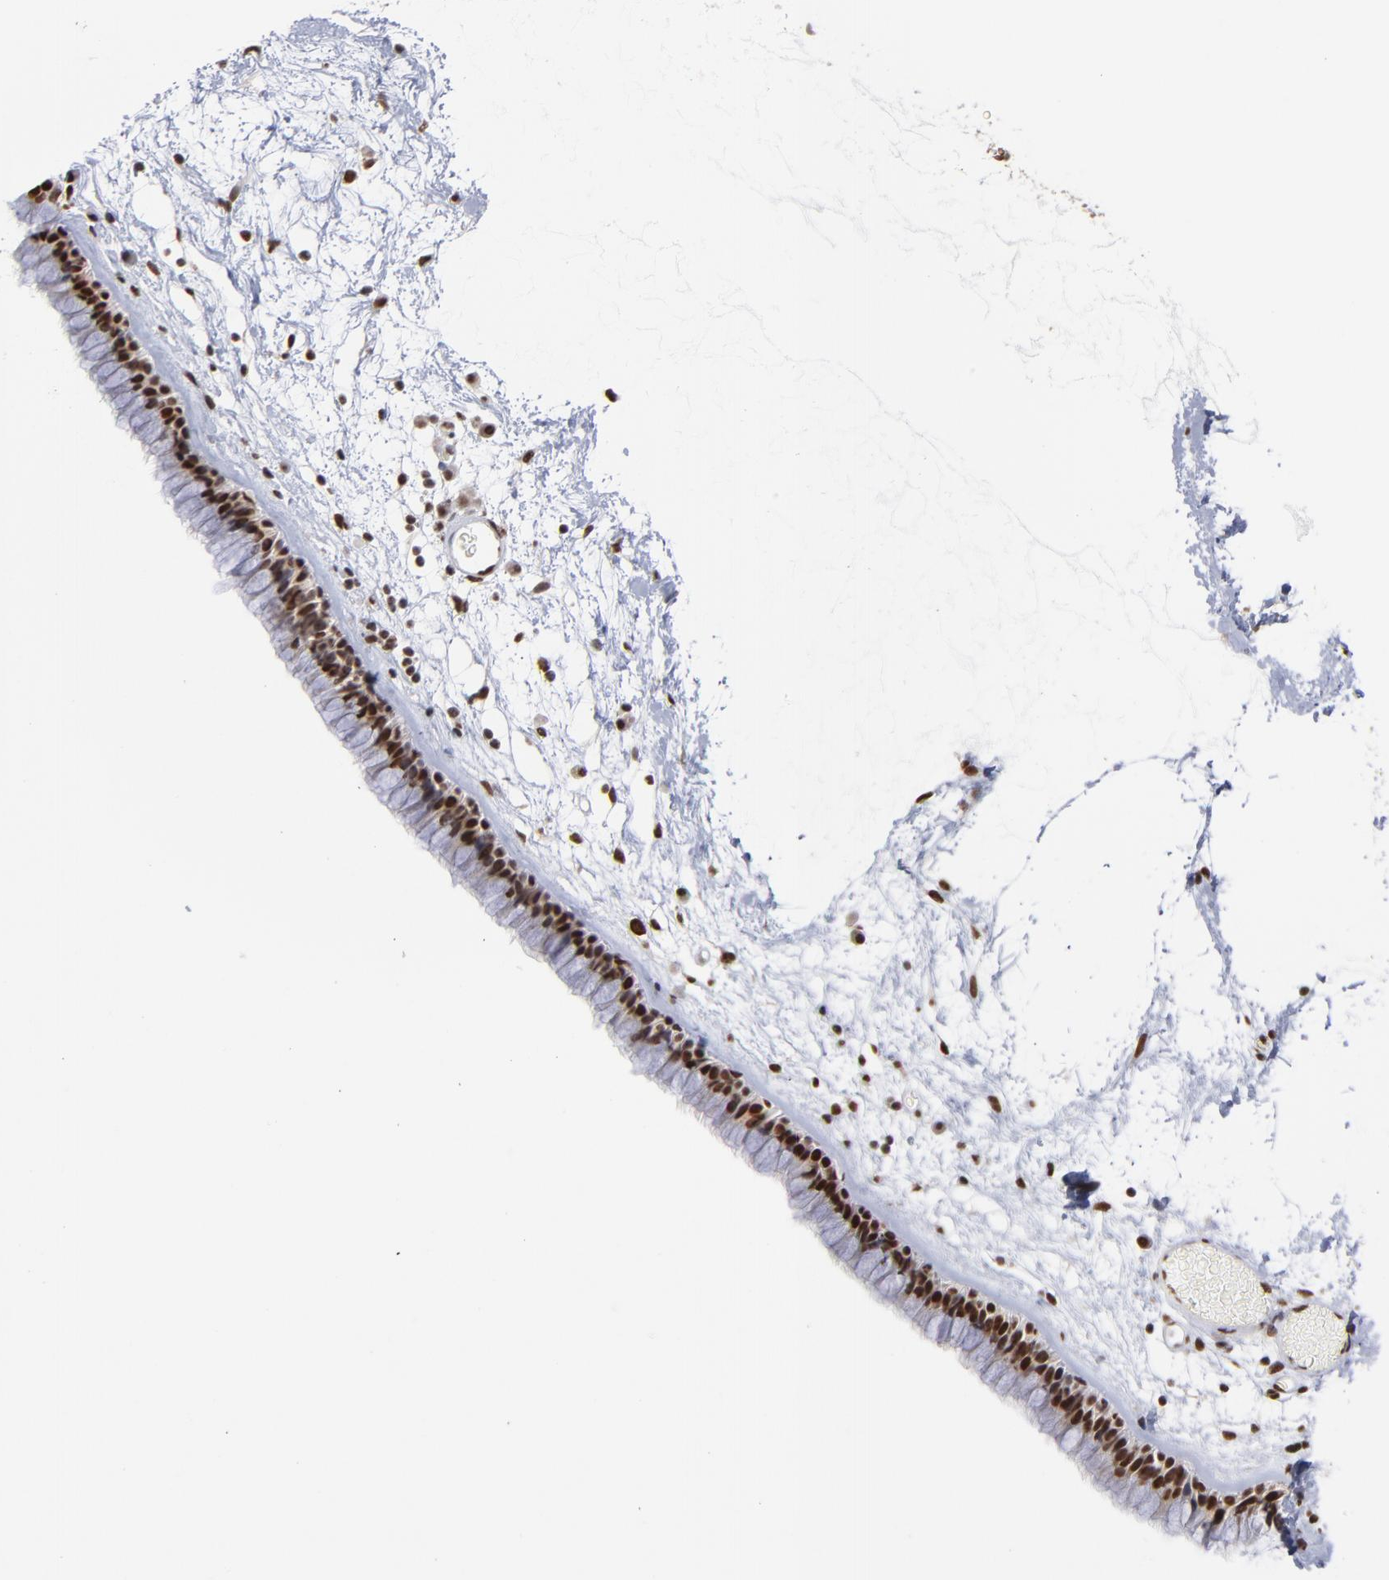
{"staining": {"intensity": "strong", "quantity": ">75%", "location": "nuclear"}, "tissue": "nasopharynx", "cell_type": "Respiratory epithelial cells", "image_type": "normal", "snomed": [{"axis": "morphology", "description": "Normal tissue, NOS"}, {"axis": "morphology", "description": "Inflammation, NOS"}, {"axis": "topography", "description": "Nasopharynx"}], "caption": "Unremarkable nasopharynx shows strong nuclear staining in approximately >75% of respiratory epithelial cells (IHC, brightfield microscopy, high magnification)..", "gene": "ZNF3", "patient": {"sex": "male", "age": 48}}